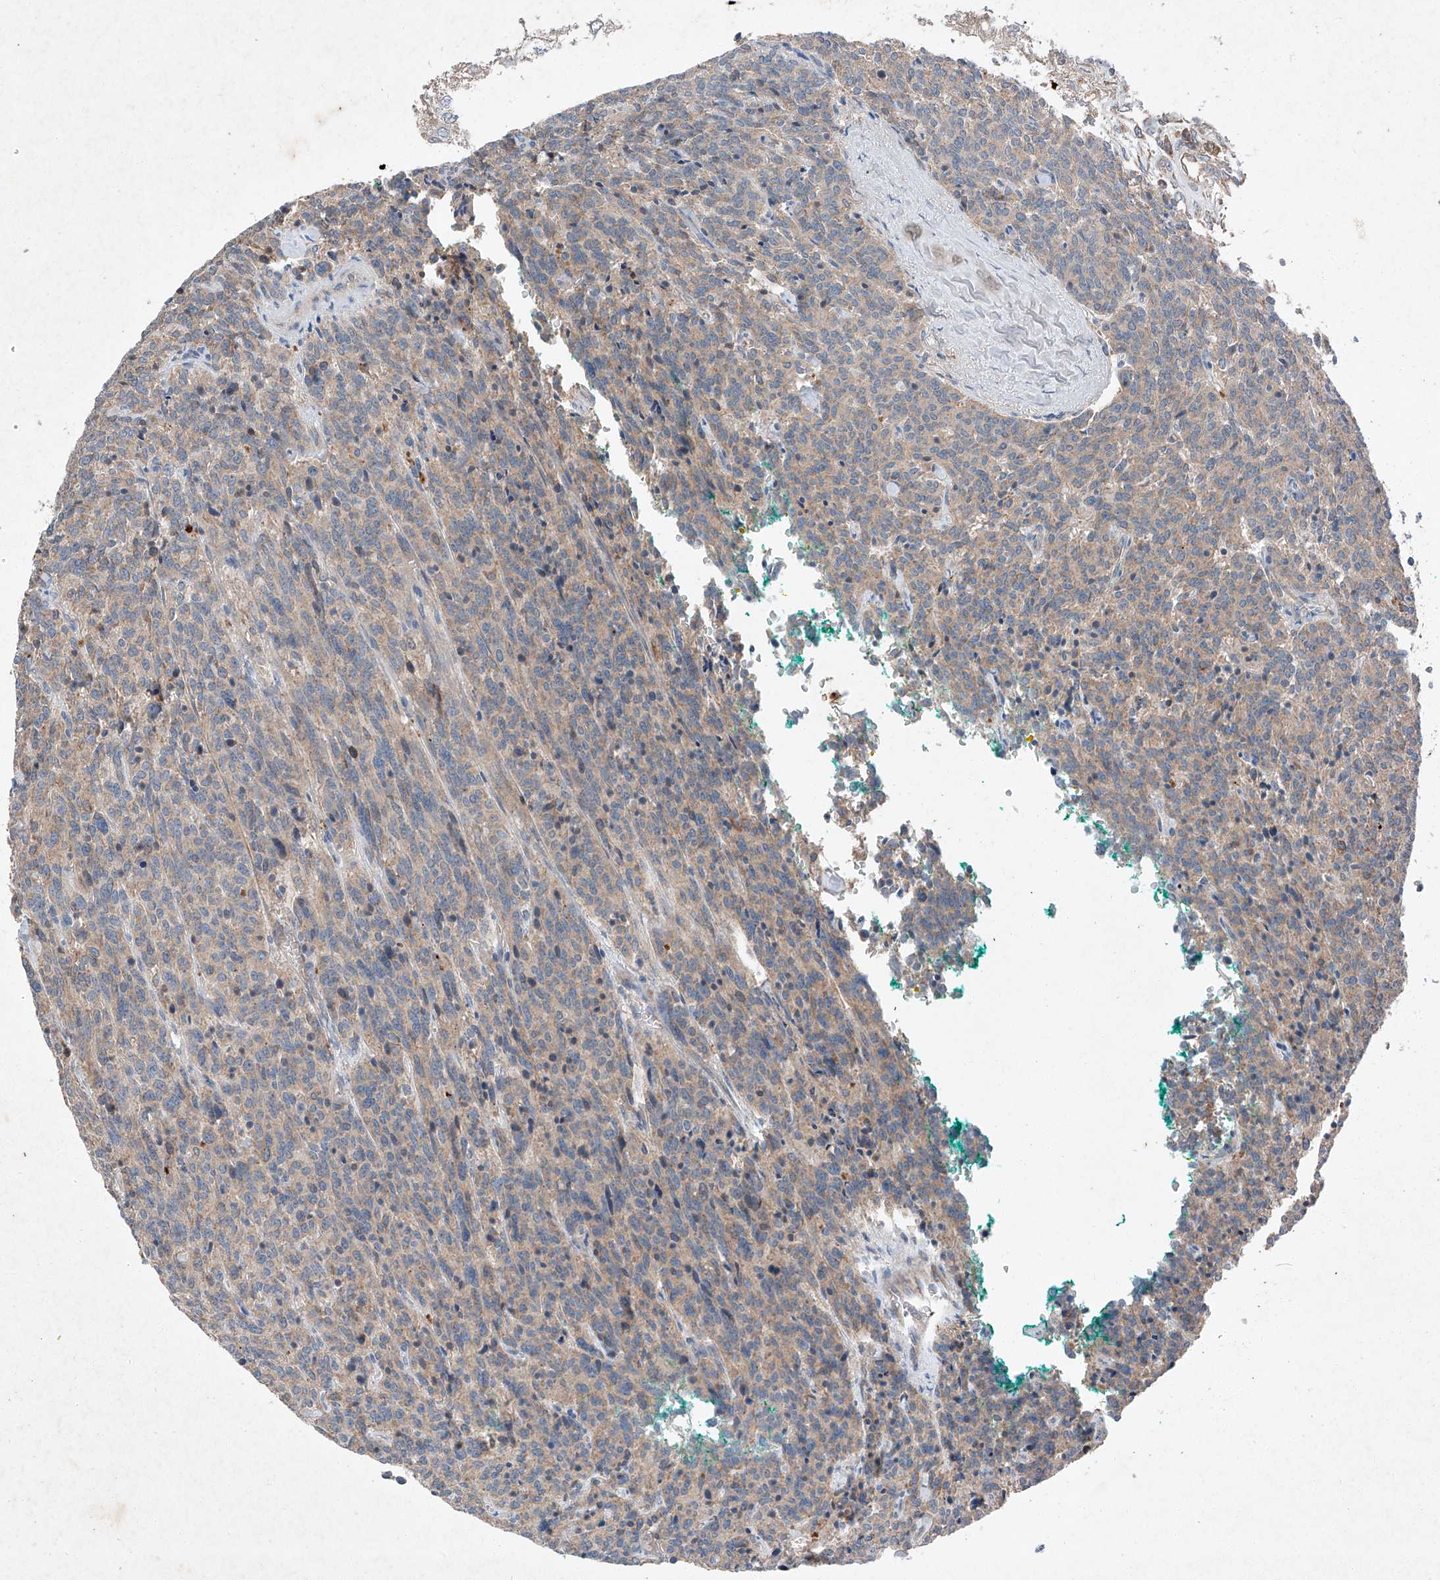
{"staining": {"intensity": "negative", "quantity": "none", "location": "none"}, "tissue": "carcinoid", "cell_type": "Tumor cells", "image_type": "cancer", "snomed": [{"axis": "morphology", "description": "Carcinoid, malignant, NOS"}, {"axis": "topography", "description": "Lung"}], "caption": "DAB immunohistochemical staining of human carcinoid demonstrates no significant staining in tumor cells.", "gene": "RUSC1", "patient": {"sex": "female", "age": 46}}